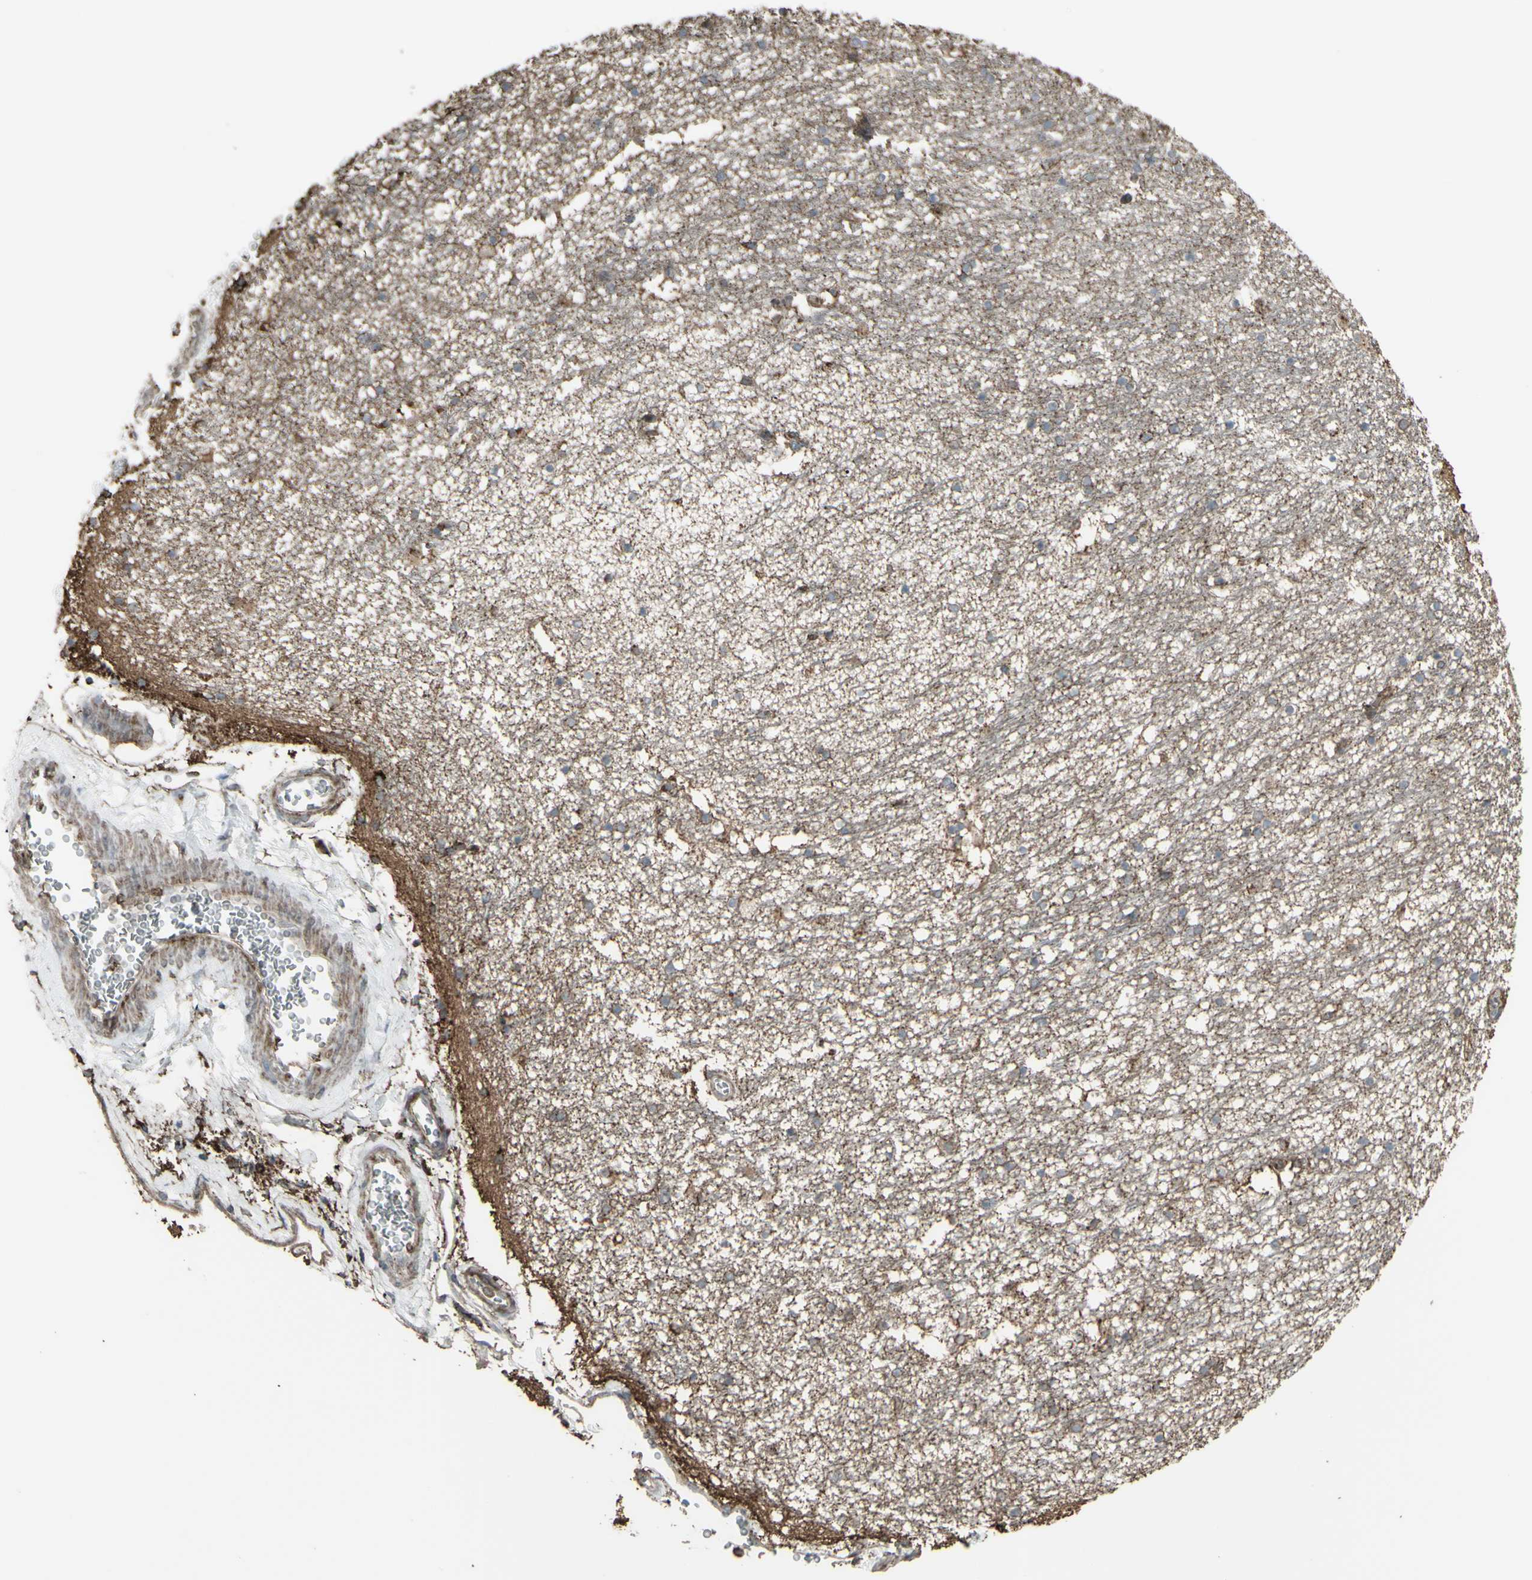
{"staining": {"intensity": "negative", "quantity": "none", "location": "none"}, "tissue": "hippocampus", "cell_type": "Glial cells", "image_type": "normal", "snomed": [{"axis": "morphology", "description": "Normal tissue, NOS"}, {"axis": "topography", "description": "Hippocampus"}], "caption": "DAB immunohistochemical staining of normal hippocampus exhibits no significant staining in glial cells.", "gene": "SMO", "patient": {"sex": "male", "age": 45}}